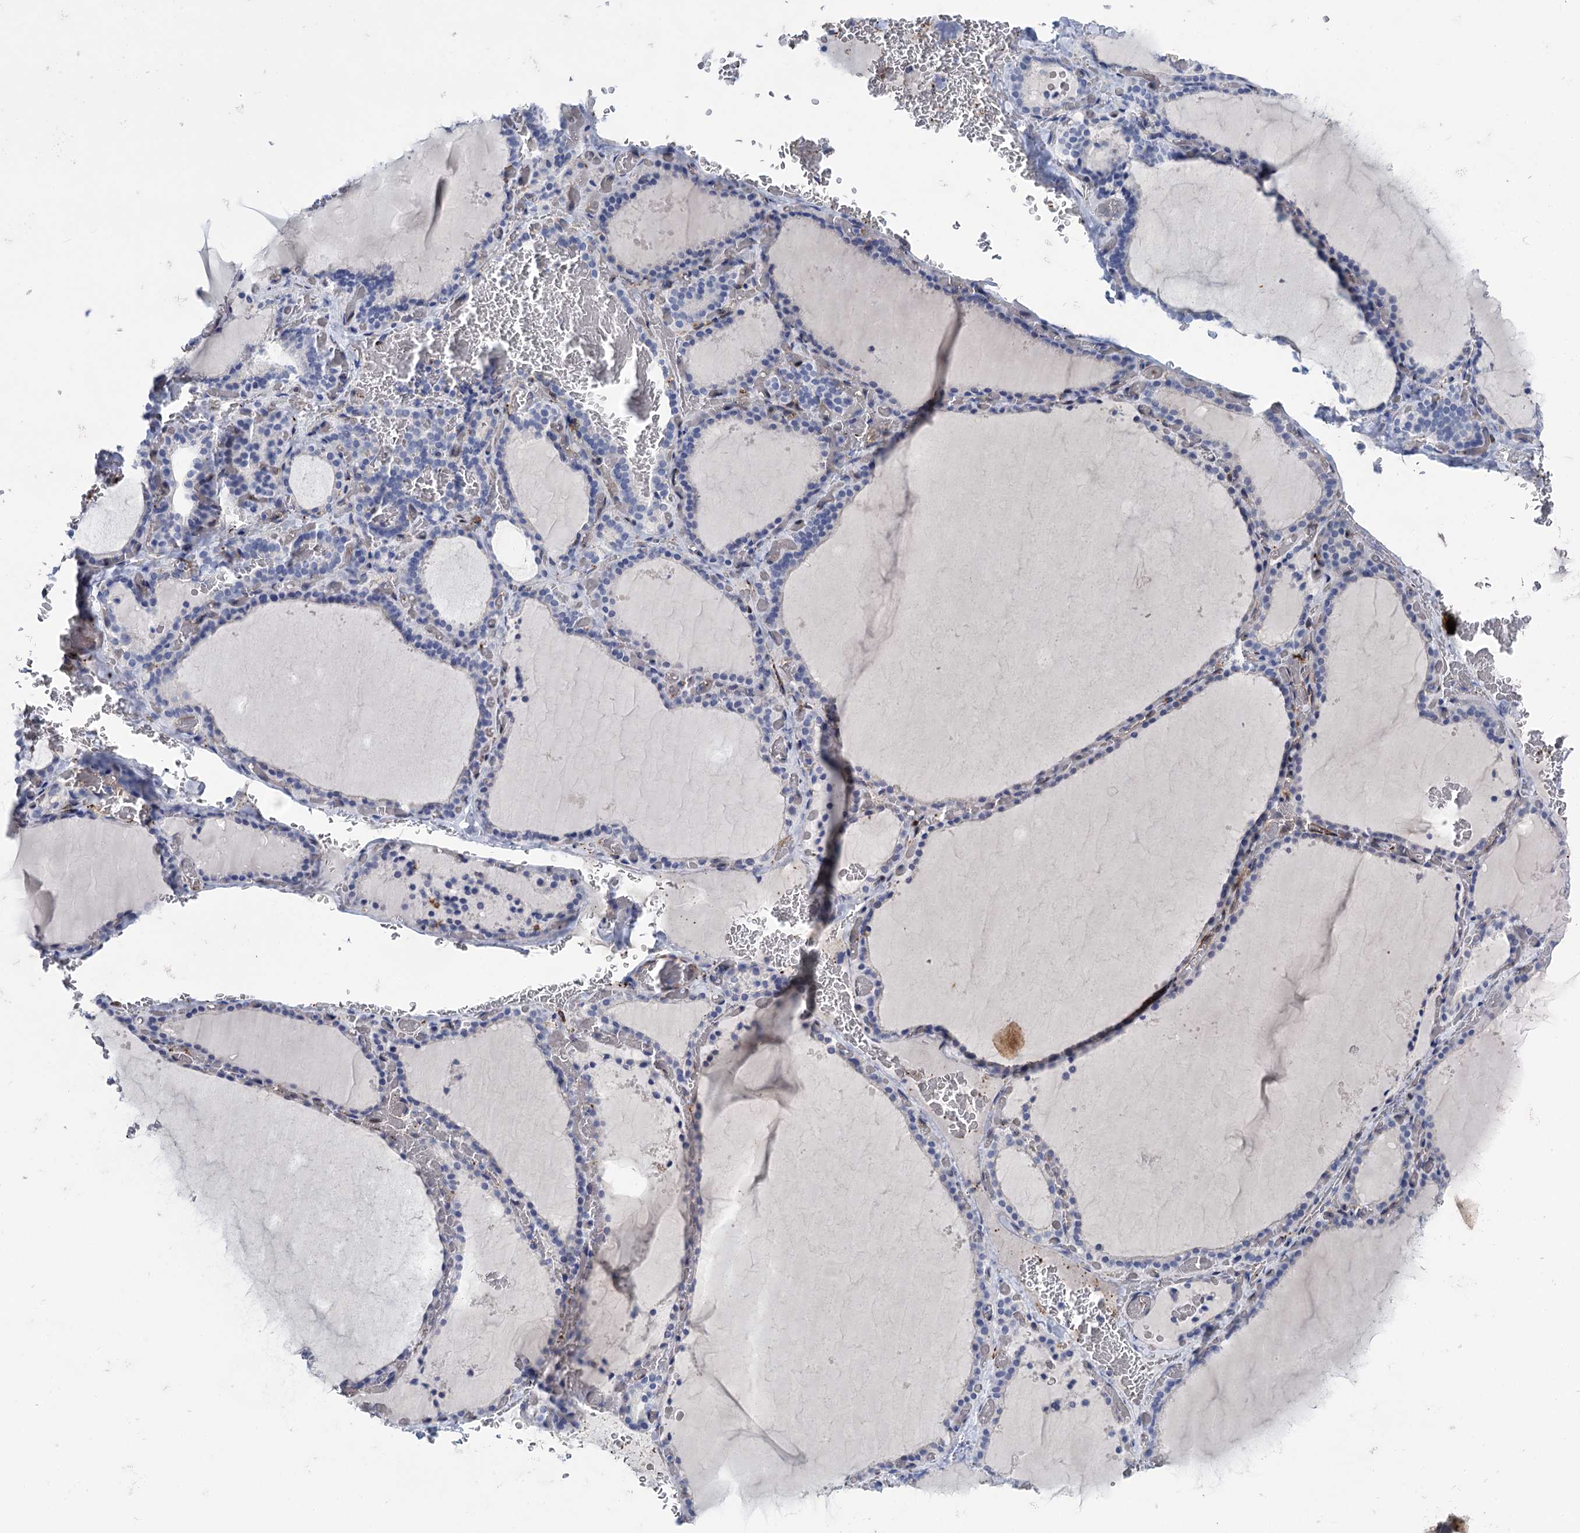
{"staining": {"intensity": "negative", "quantity": "none", "location": "none"}, "tissue": "thyroid gland", "cell_type": "Glandular cells", "image_type": "normal", "snomed": [{"axis": "morphology", "description": "Normal tissue, NOS"}, {"axis": "topography", "description": "Thyroid gland"}], "caption": "Protein analysis of benign thyroid gland displays no significant staining in glandular cells. (Stains: DAB immunohistochemistry with hematoxylin counter stain, Microscopy: brightfield microscopy at high magnification).", "gene": "SNCG", "patient": {"sex": "female", "age": 39}}